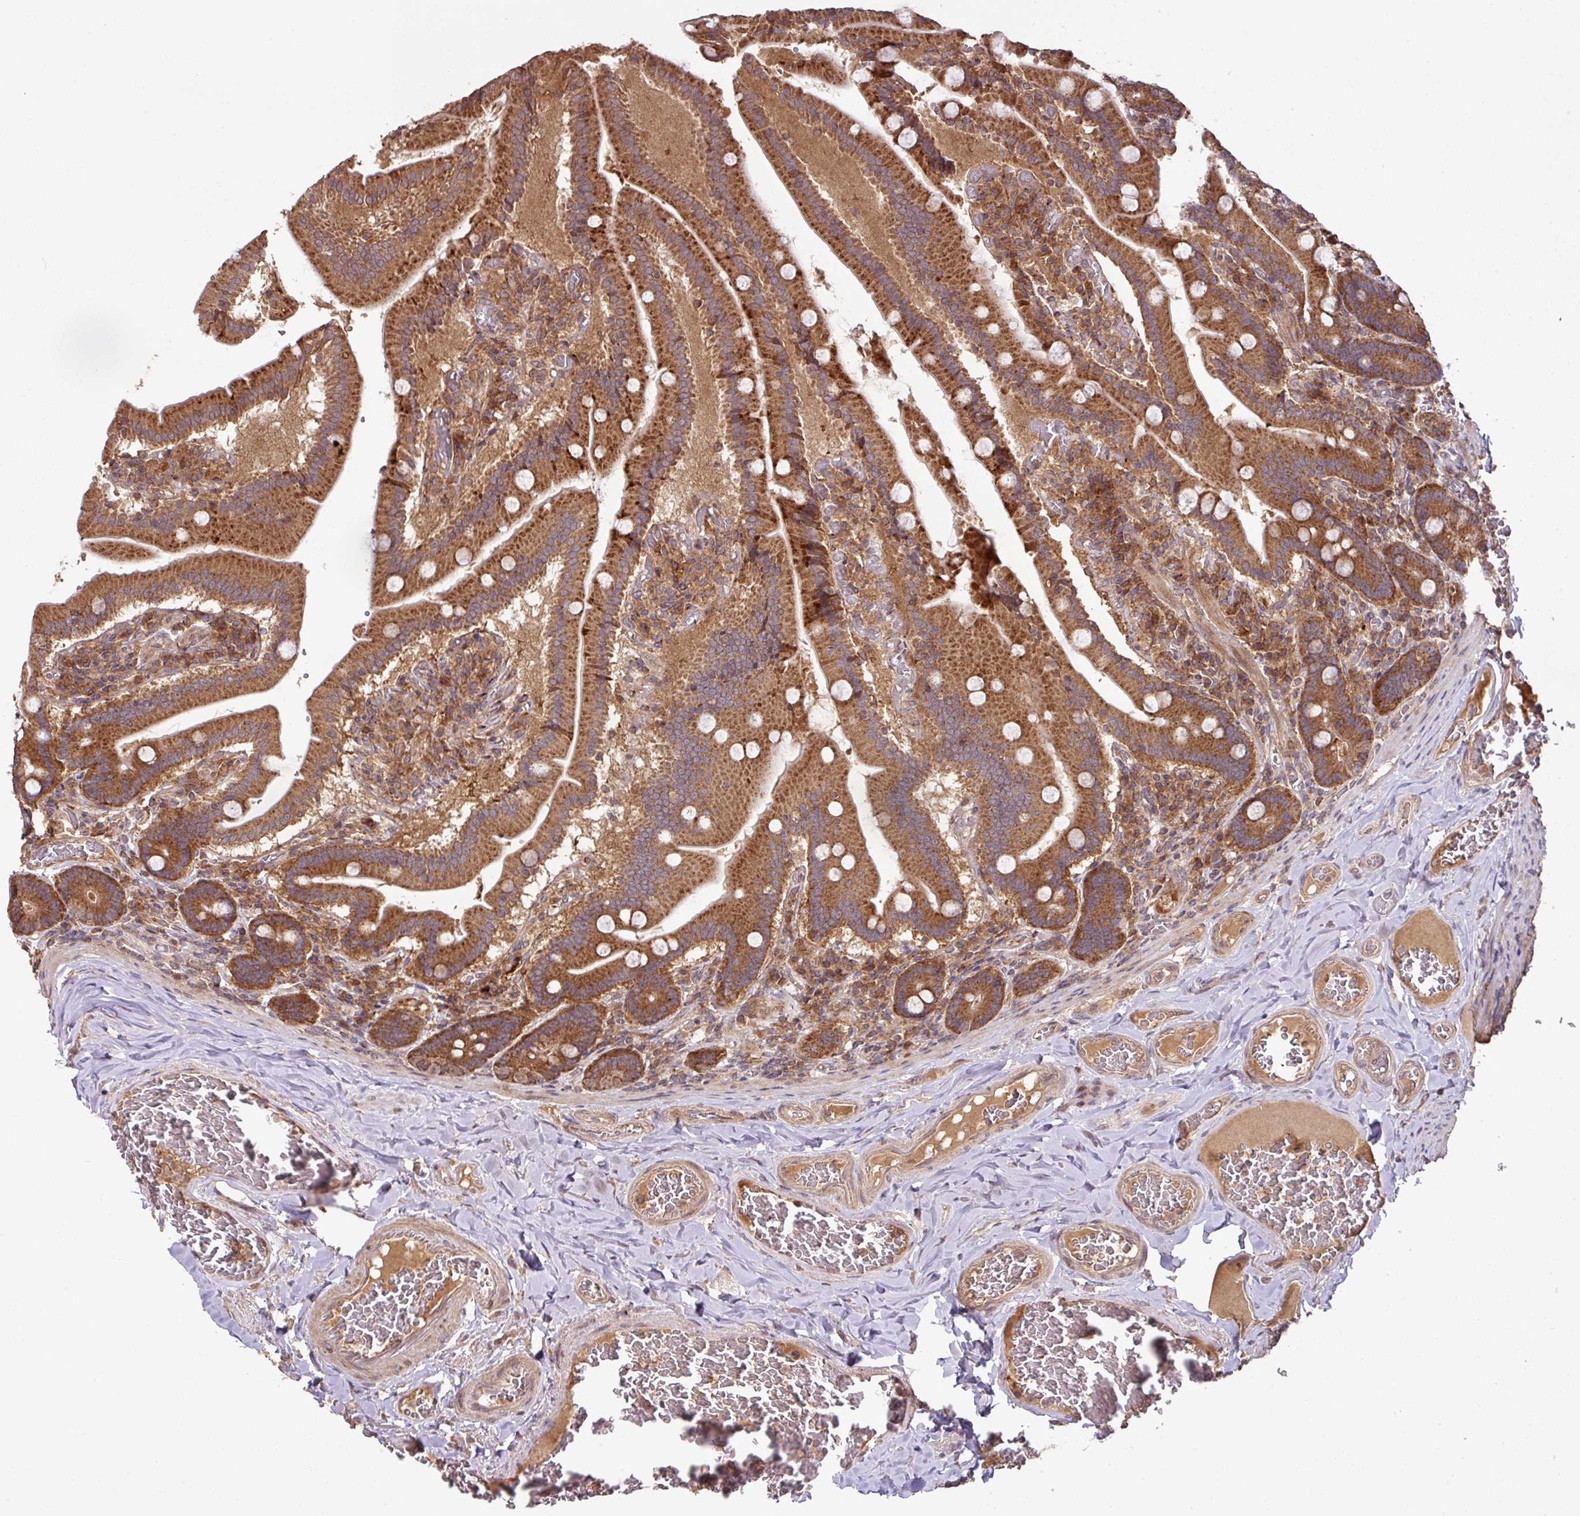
{"staining": {"intensity": "strong", "quantity": ">75%", "location": "cytoplasmic/membranous"}, "tissue": "duodenum", "cell_type": "Glandular cells", "image_type": "normal", "snomed": [{"axis": "morphology", "description": "Normal tissue, NOS"}, {"axis": "topography", "description": "Duodenum"}], "caption": "Brown immunohistochemical staining in unremarkable duodenum reveals strong cytoplasmic/membranous positivity in approximately >75% of glandular cells.", "gene": "MRRF", "patient": {"sex": "female", "age": 62}}